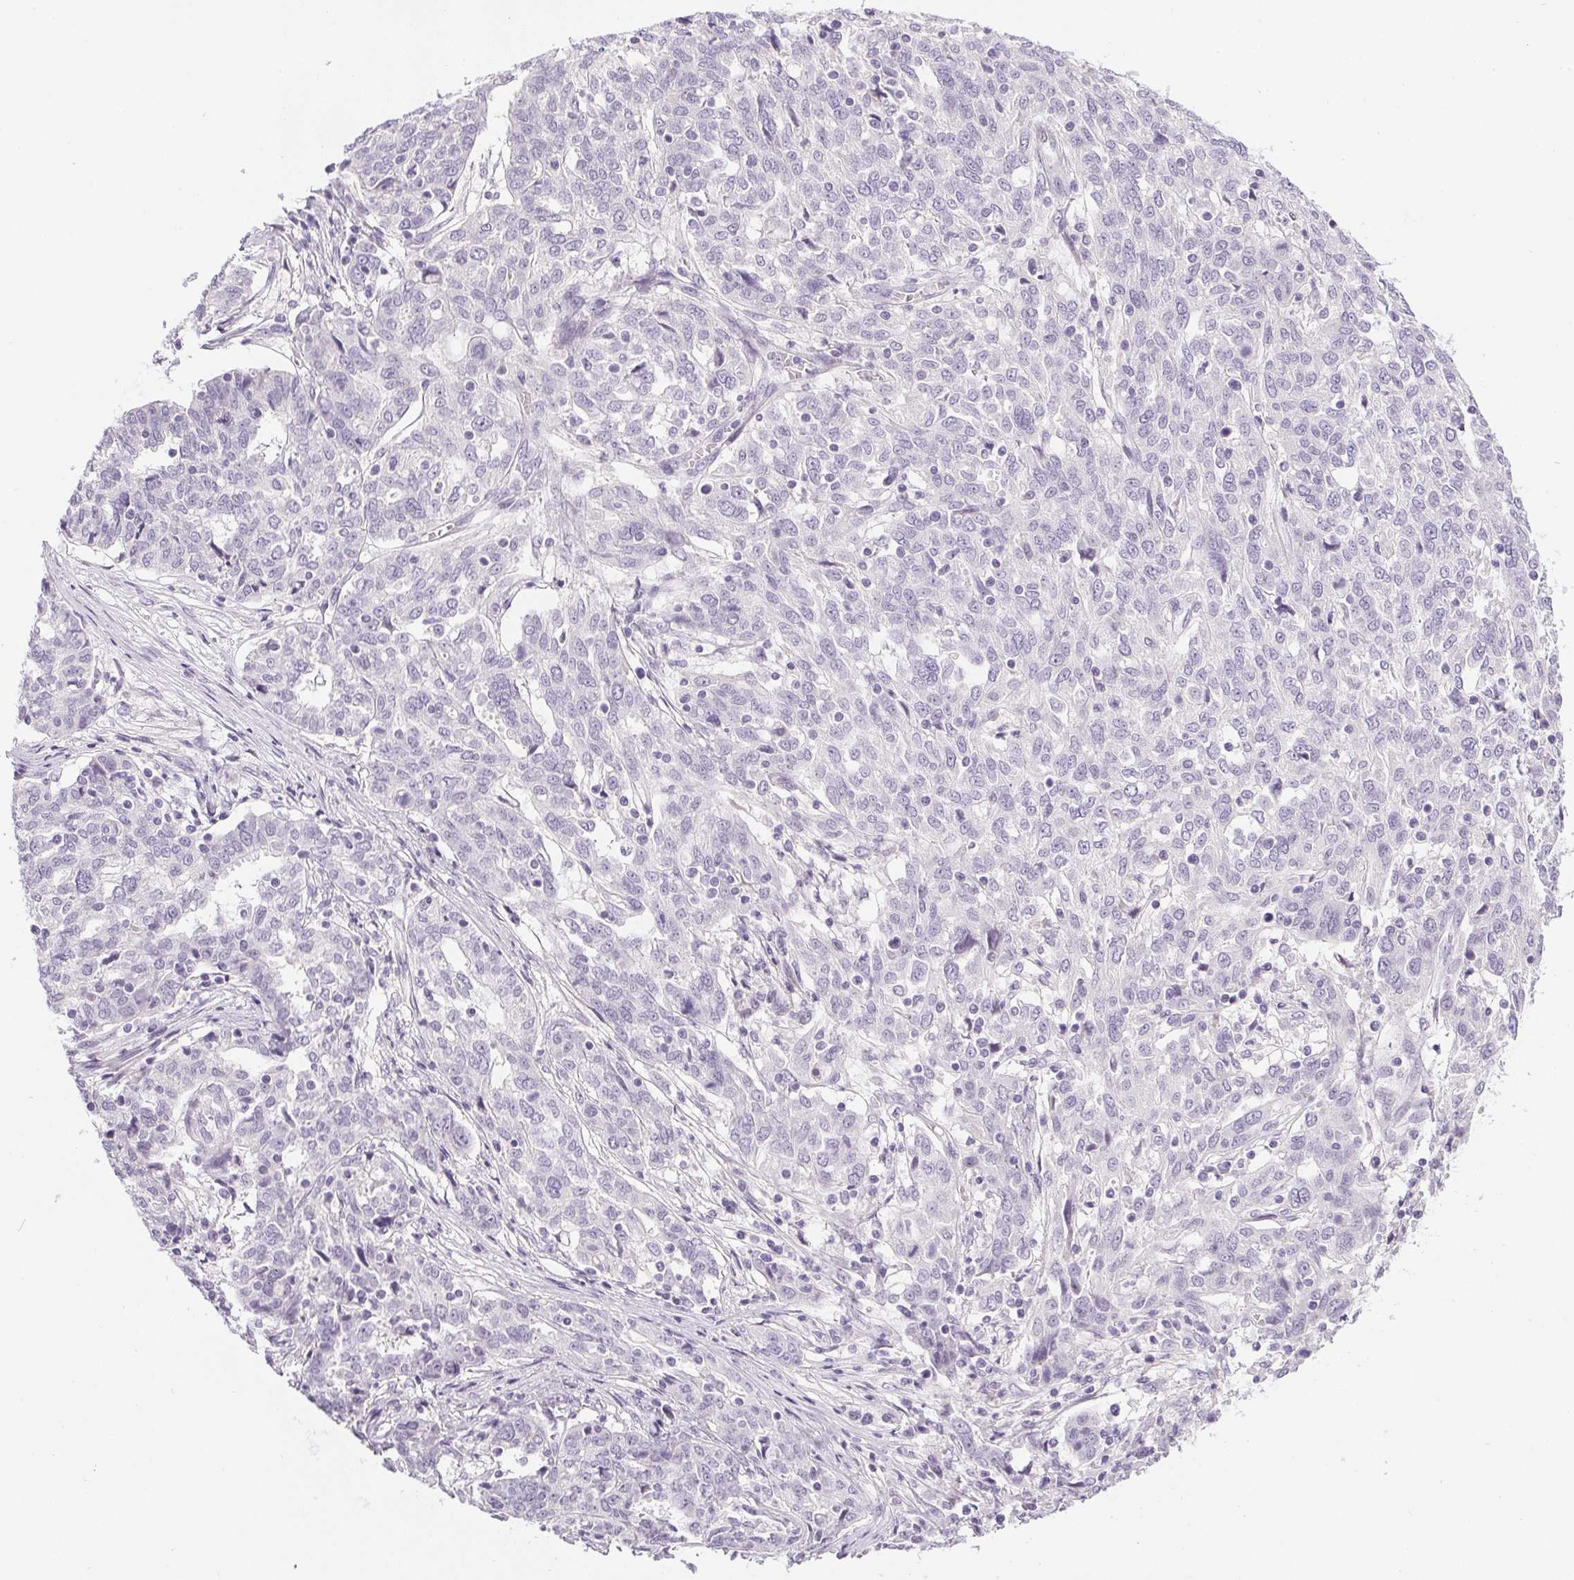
{"staining": {"intensity": "negative", "quantity": "none", "location": "none"}, "tissue": "ovarian cancer", "cell_type": "Tumor cells", "image_type": "cancer", "snomed": [{"axis": "morphology", "description": "Cystadenocarcinoma, serous, NOS"}, {"axis": "topography", "description": "Ovary"}], "caption": "IHC micrograph of neoplastic tissue: human ovarian cancer (serous cystadenocarcinoma) stained with DAB (3,3'-diaminobenzidine) demonstrates no significant protein expression in tumor cells.", "gene": "GSDMC", "patient": {"sex": "female", "age": 67}}